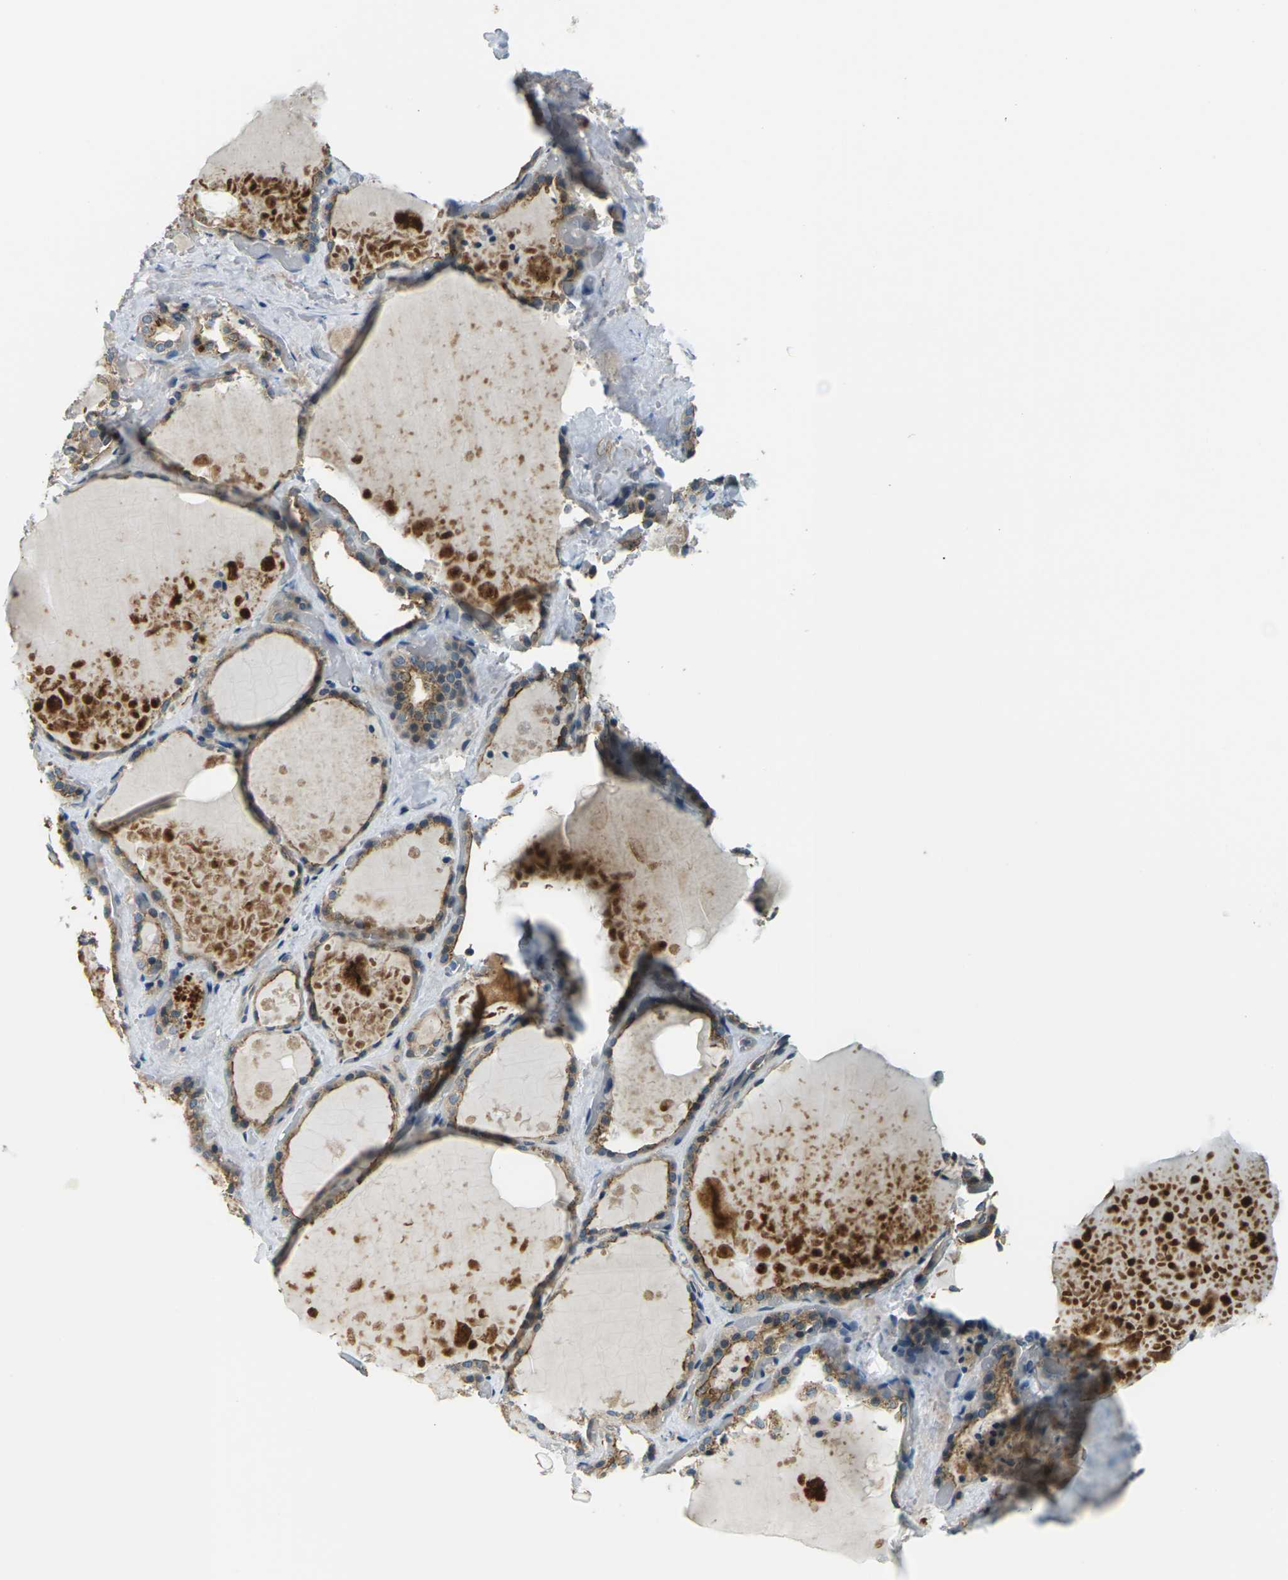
{"staining": {"intensity": "moderate", "quantity": ">75%", "location": "cytoplasmic/membranous"}, "tissue": "thyroid gland", "cell_type": "Glandular cells", "image_type": "normal", "snomed": [{"axis": "morphology", "description": "Normal tissue, NOS"}, {"axis": "topography", "description": "Thyroid gland"}], "caption": "A high-resolution micrograph shows immunohistochemistry (IHC) staining of normal thyroid gland, which exhibits moderate cytoplasmic/membranous staining in about >75% of glandular cells. (brown staining indicates protein expression, while blue staining denotes nuclei).", "gene": "SLC13A3", "patient": {"sex": "male", "age": 61}}